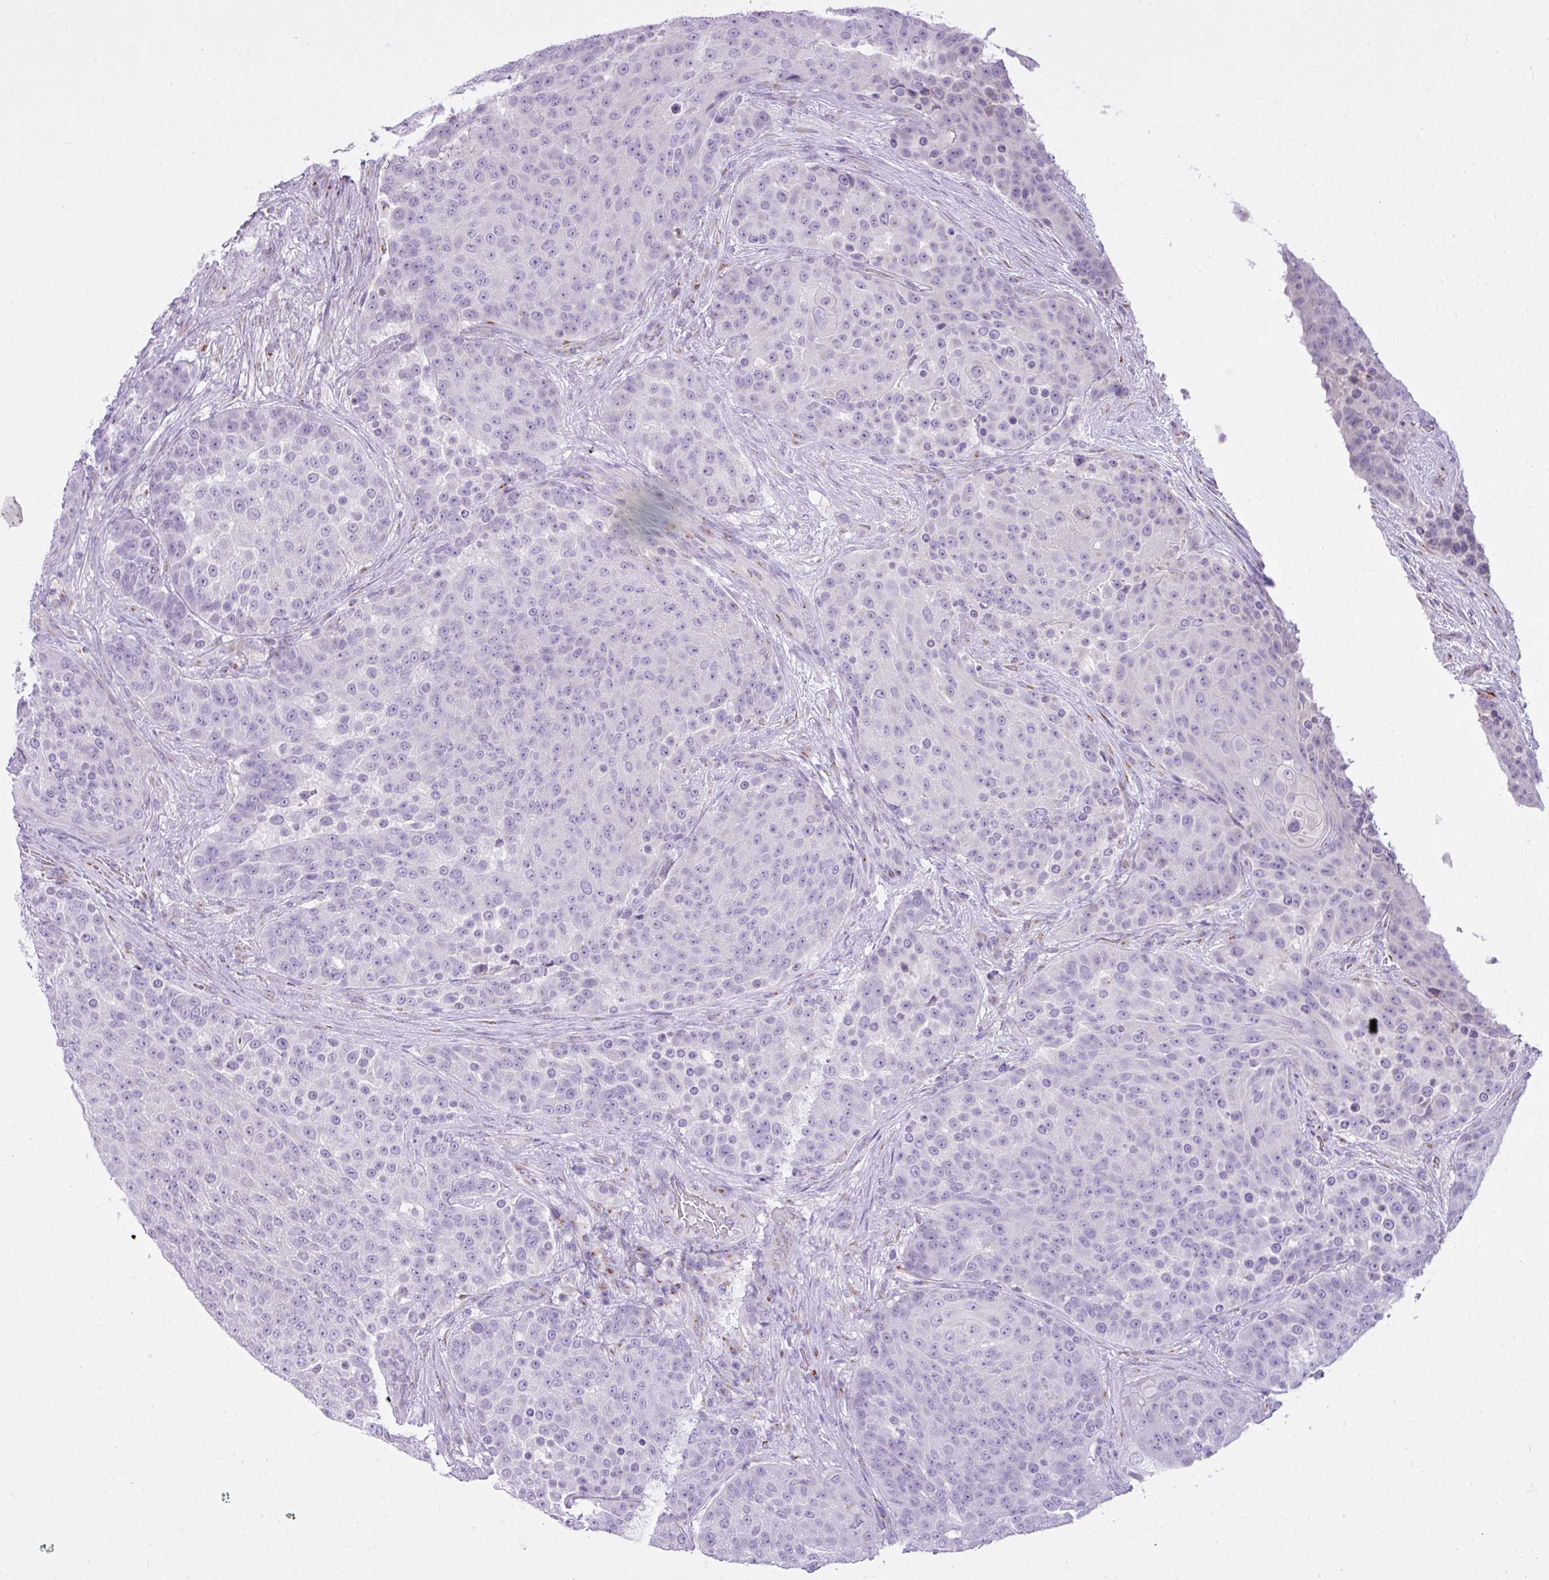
{"staining": {"intensity": "negative", "quantity": "none", "location": "none"}, "tissue": "urothelial cancer", "cell_type": "Tumor cells", "image_type": "cancer", "snomed": [{"axis": "morphology", "description": "Urothelial carcinoma, High grade"}, {"axis": "topography", "description": "Urinary bladder"}], "caption": "The IHC photomicrograph has no significant positivity in tumor cells of urothelial cancer tissue.", "gene": "FAM43A", "patient": {"sex": "female", "age": 63}}